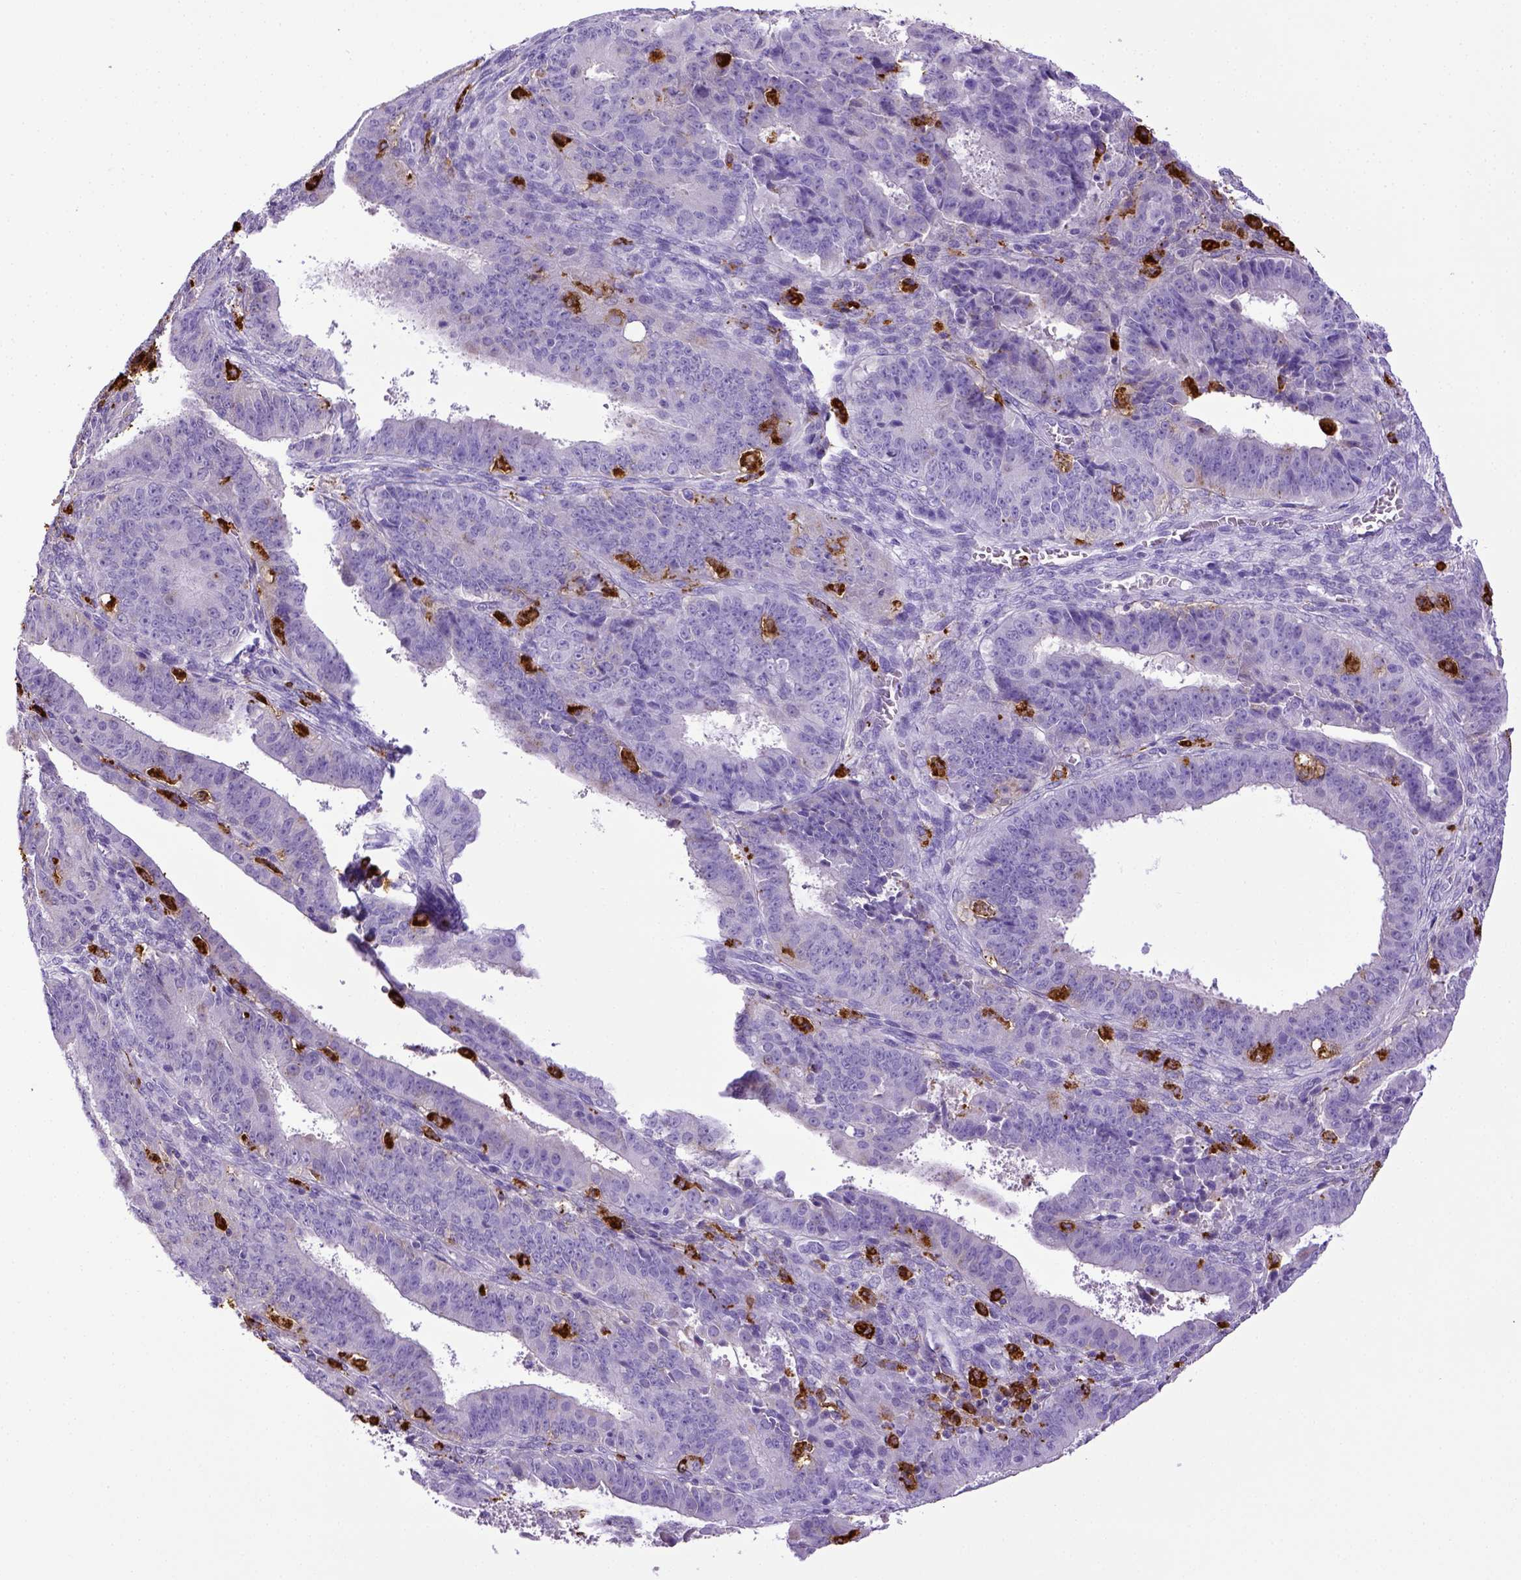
{"staining": {"intensity": "negative", "quantity": "none", "location": "none"}, "tissue": "ovarian cancer", "cell_type": "Tumor cells", "image_type": "cancer", "snomed": [{"axis": "morphology", "description": "Carcinoma, endometroid"}, {"axis": "topography", "description": "Ovary"}], "caption": "Endometroid carcinoma (ovarian) stained for a protein using IHC demonstrates no staining tumor cells.", "gene": "CD68", "patient": {"sex": "female", "age": 42}}